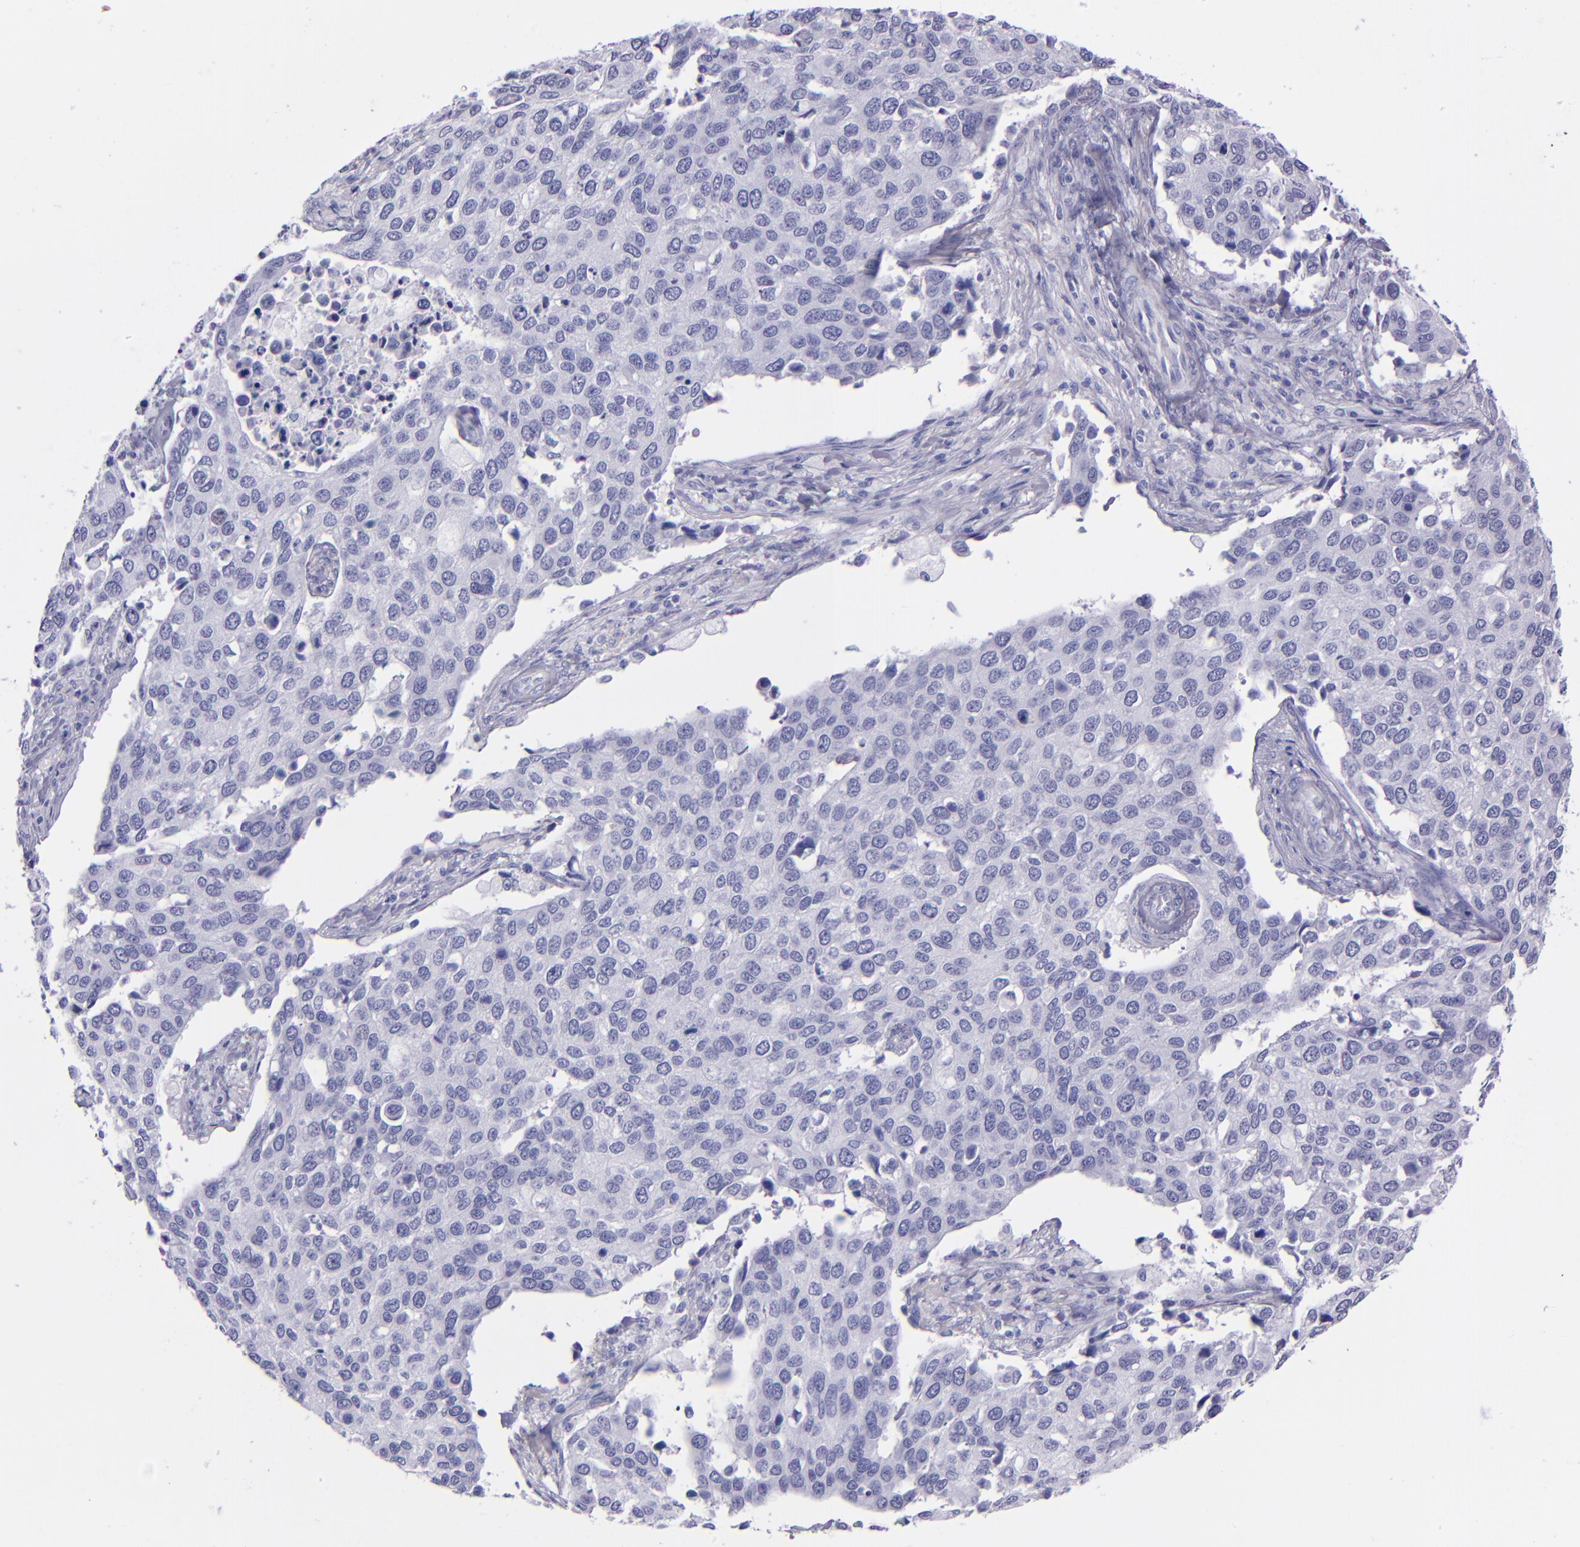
{"staining": {"intensity": "negative", "quantity": "none", "location": "none"}, "tissue": "cervical cancer", "cell_type": "Tumor cells", "image_type": "cancer", "snomed": [{"axis": "morphology", "description": "Squamous cell carcinoma, NOS"}, {"axis": "topography", "description": "Cervix"}], "caption": "DAB immunohistochemical staining of human cervical cancer (squamous cell carcinoma) demonstrates no significant staining in tumor cells.", "gene": "SFTPA2", "patient": {"sex": "female", "age": 54}}